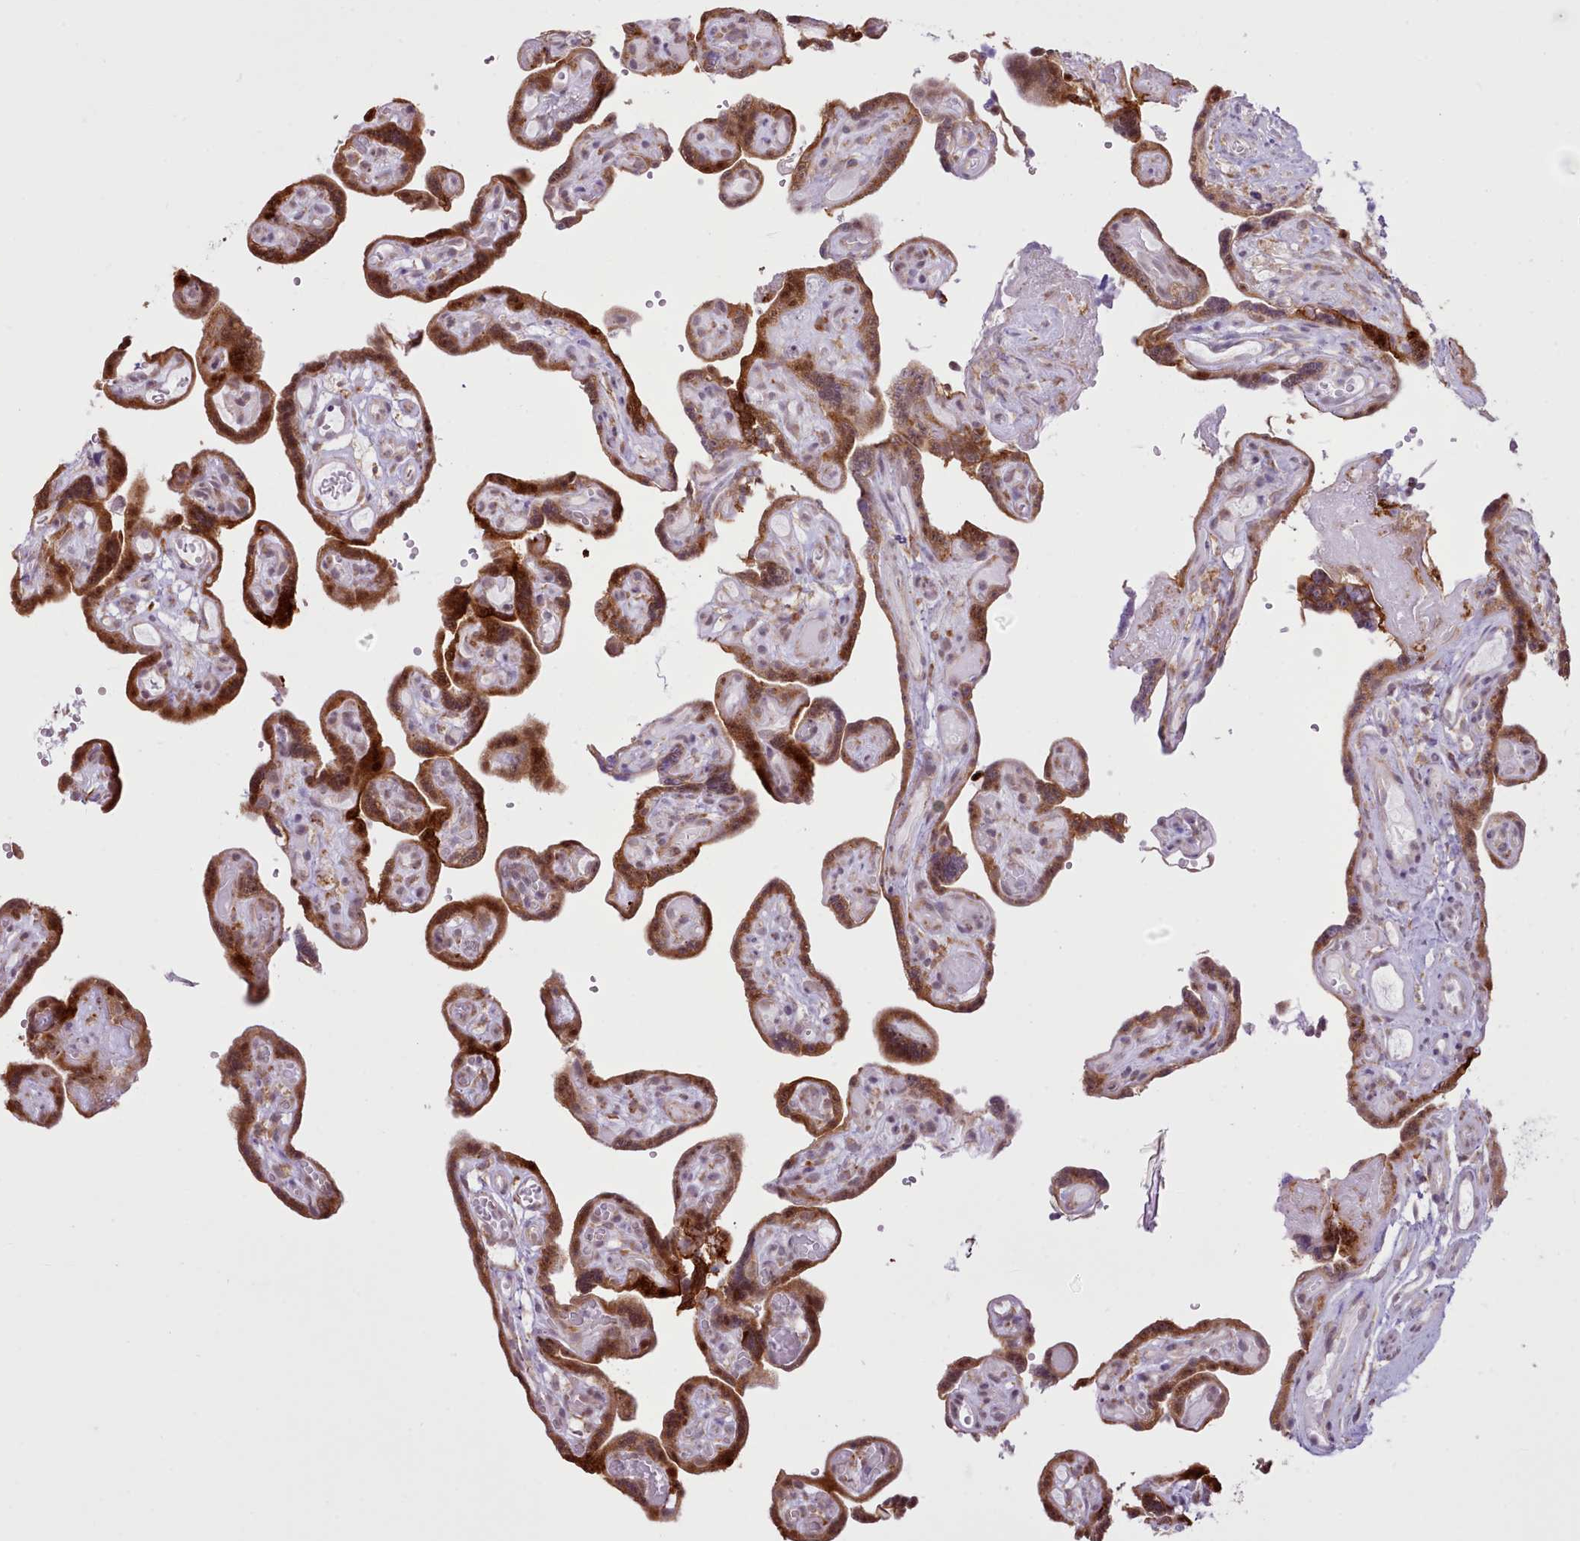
{"staining": {"intensity": "moderate", "quantity": ">75%", "location": "cytoplasmic/membranous,nuclear"}, "tissue": "placenta", "cell_type": "Decidual cells", "image_type": "normal", "snomed": [{"axis": "morphology", "description": "Normal tissue, NOS"}, {"axis": "topography", "description": "Placenta"}], "caption": "Immunohistochemical staining of benign placenta demonstrates >75% levels of moderate cytoplasmic/membranous,nuclear protein staining in about >75% of decidual cells.", "gene": "SEC61B", "patient": {"sex": "female", "age": 30}}